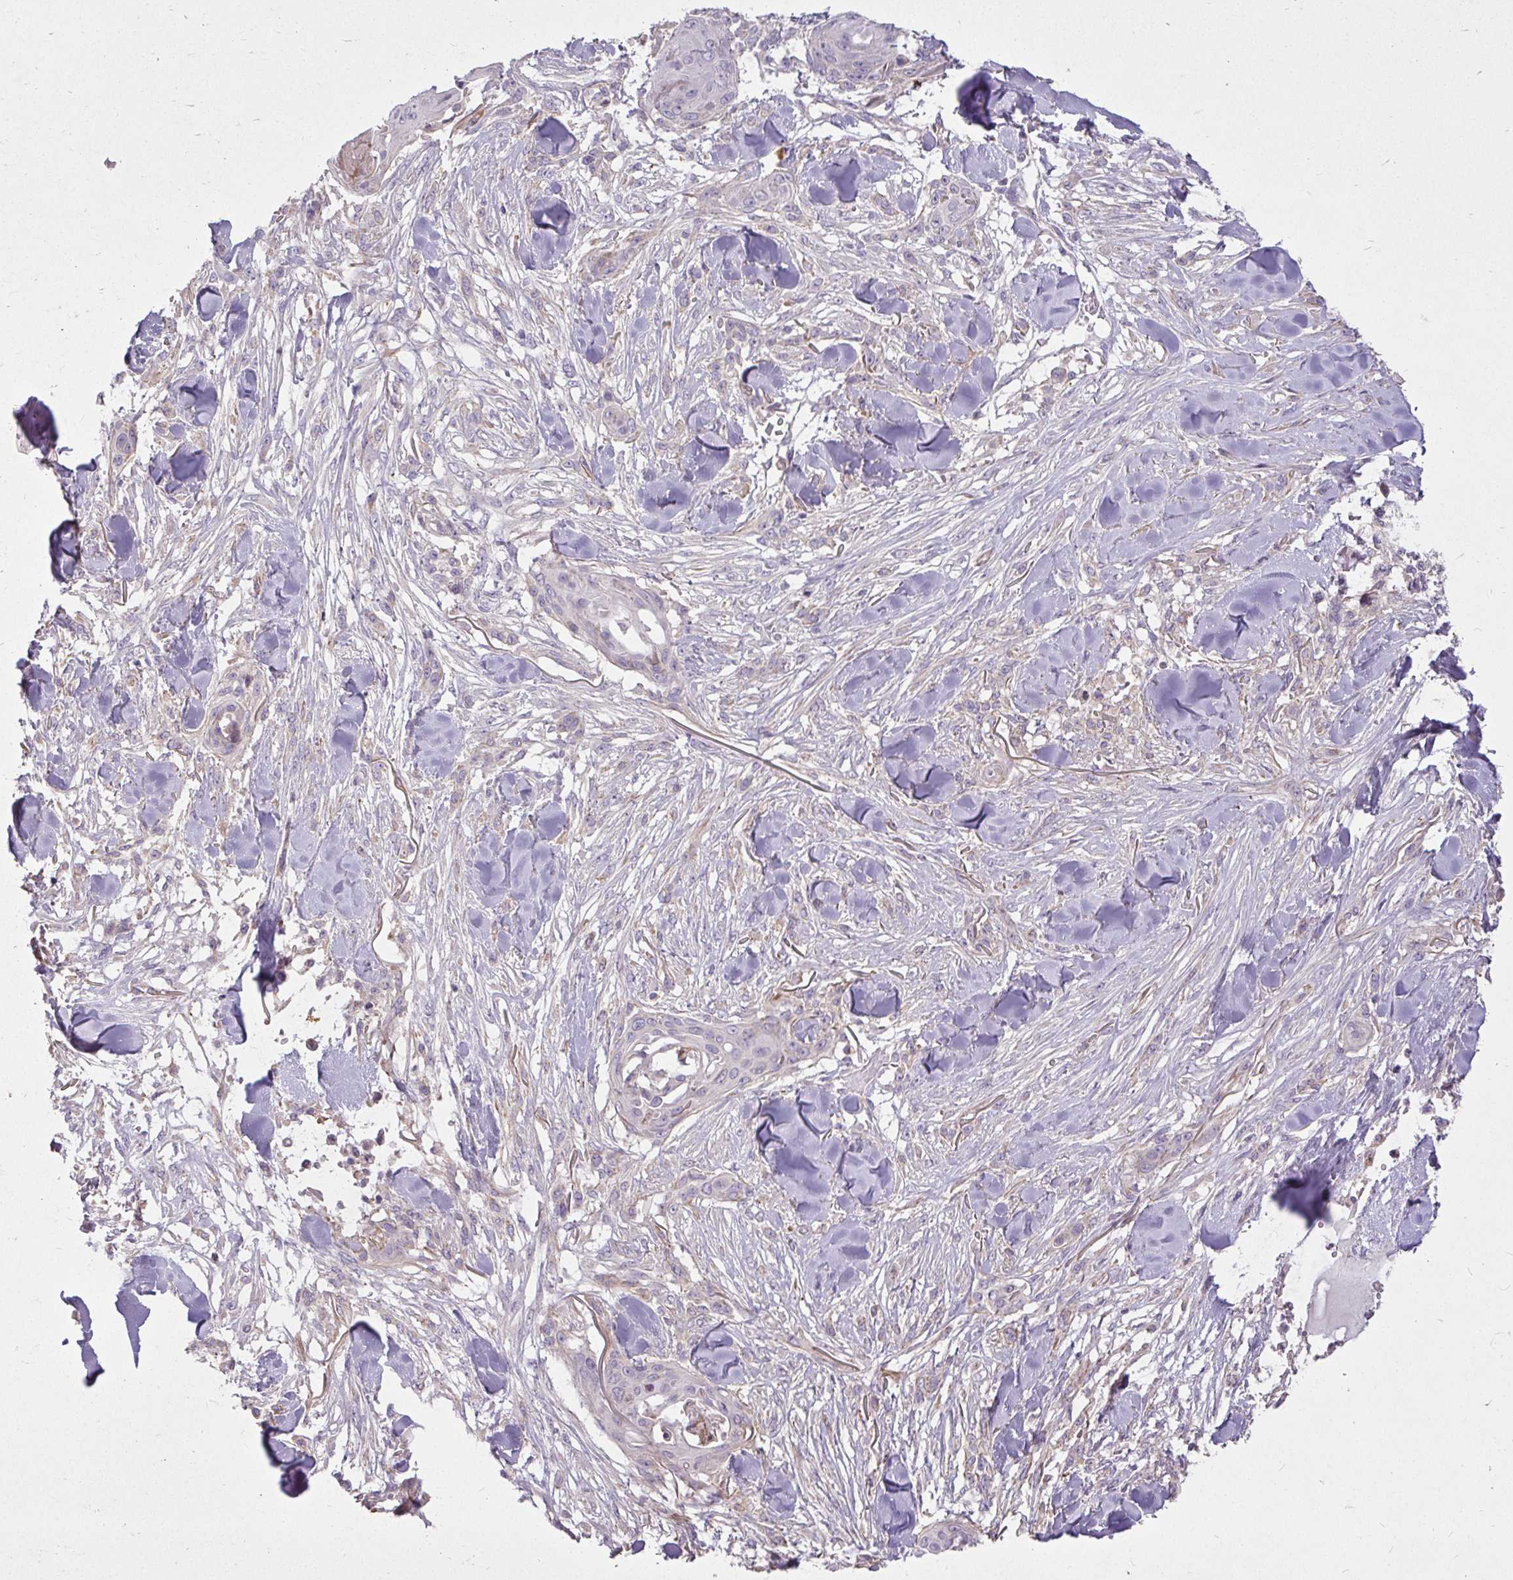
{"staining": {"intensity": "negative", "quantity": "none", "location": "none"}, "tissue": "skin cancer", "cell_type": "Tumor cells", "image_type": "cancer", "snomed": [{"axis": "morphology", "description": "Squamous cell carcinoma, NOS"}, {"axis": "topography", "description": "Skin"}], "caption": "Protein analysis of squamous cell carcinoma (skin) exhibits no significant staining in tumor cells.", "gene": "STRIP1", "patient": {"sex": "female", "age": 59}}